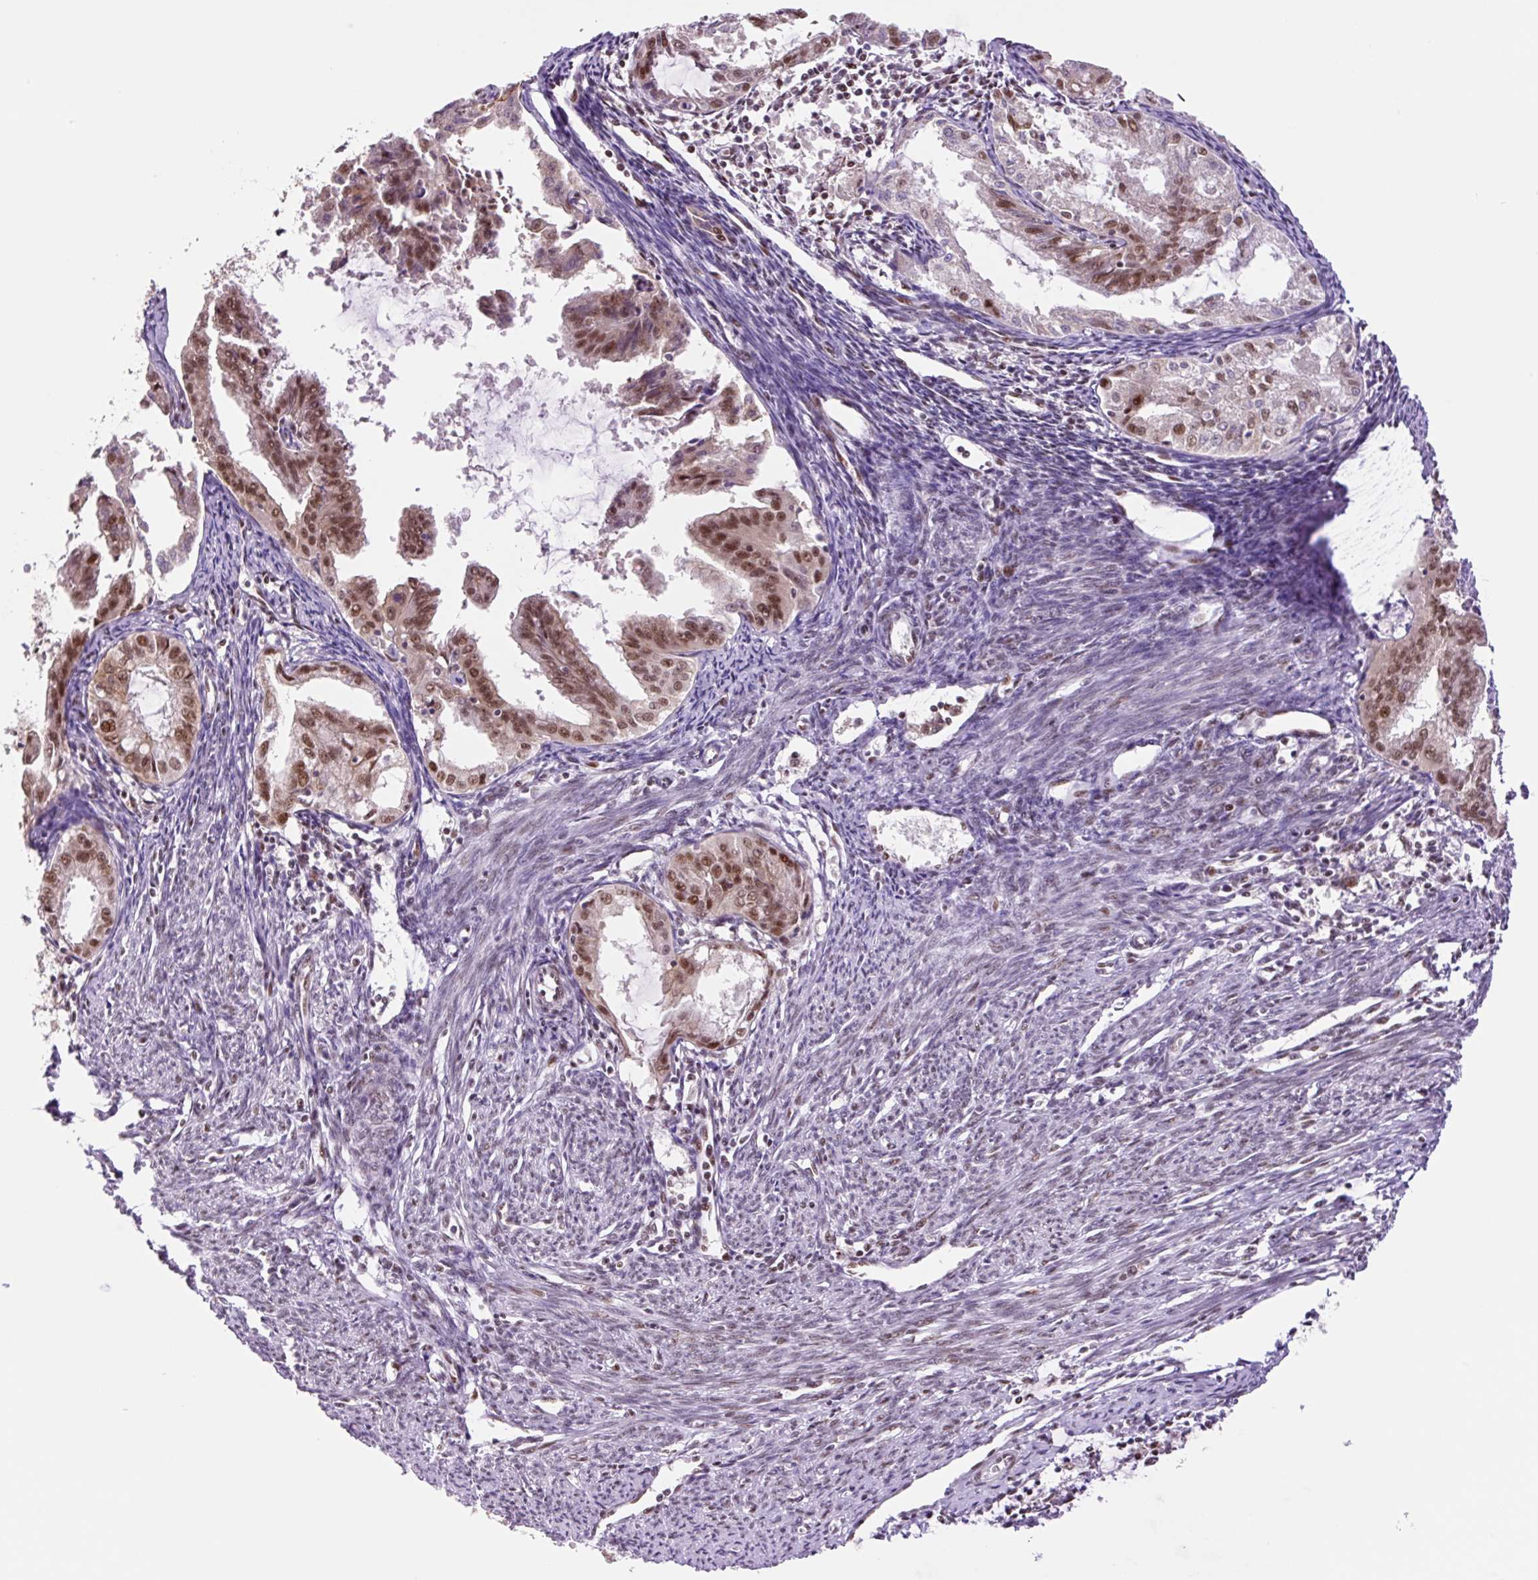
{"staining": {"intensity": "moderate", "quantity": ">75%", "location": "nuclear"}, "tissue": "endometrial cancer", "cell_type": "Tumor cells", "image_type": "cancer", "snomed": [{"axis": "morphology", "description": "Adenocarcinoma, NOS"}, {"axis": "topography", "description": "Endometrium"}], "caption": "A high-resolution histopathology image shows immunohistochemistry staining of adenocarcinoma (endometrial), which reveals moderate nuclear expression in approximately >75% of tumor cells.", "gene": "TAF1A", "patient": {"sex": "female", "age": 70}}